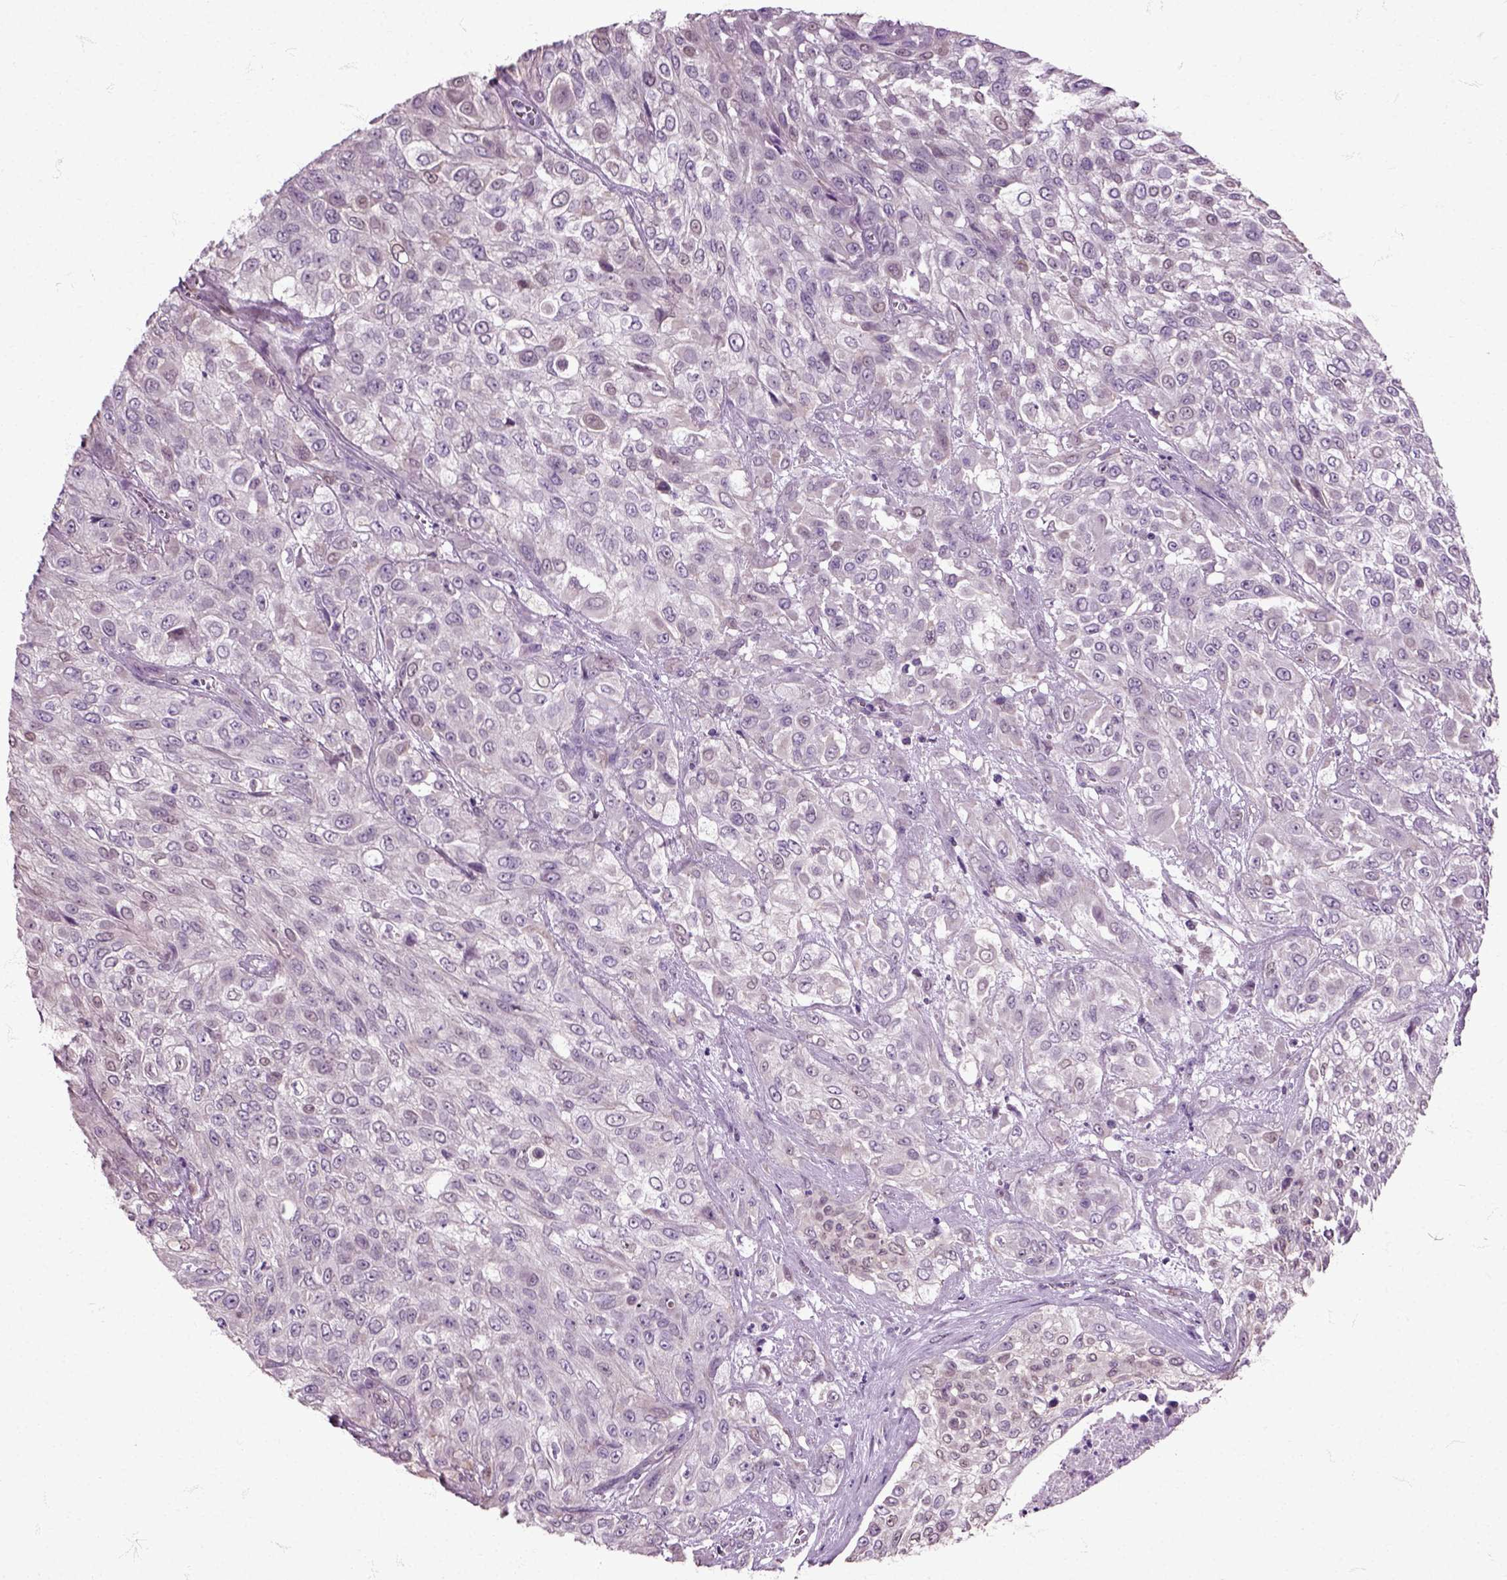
{"staining": {"intensity": "negative", "quantity": "none", "location": "none"}, "tissue": "urothelial cancer", "cell_type": "Tumor cells", "image_type": "cancer", "snomed": [{"axis": "morphology", "description": "Urothelial carcinoma, High grade"}, {"axis": "topography", "description": "Urinary bladder"}], "caption": "Immunohistochemical staining of human urothelial cancer displays no significant expression in tumor cells.", "gene": "HSPA2", "patient": {"sex": "male", "age": 57}}